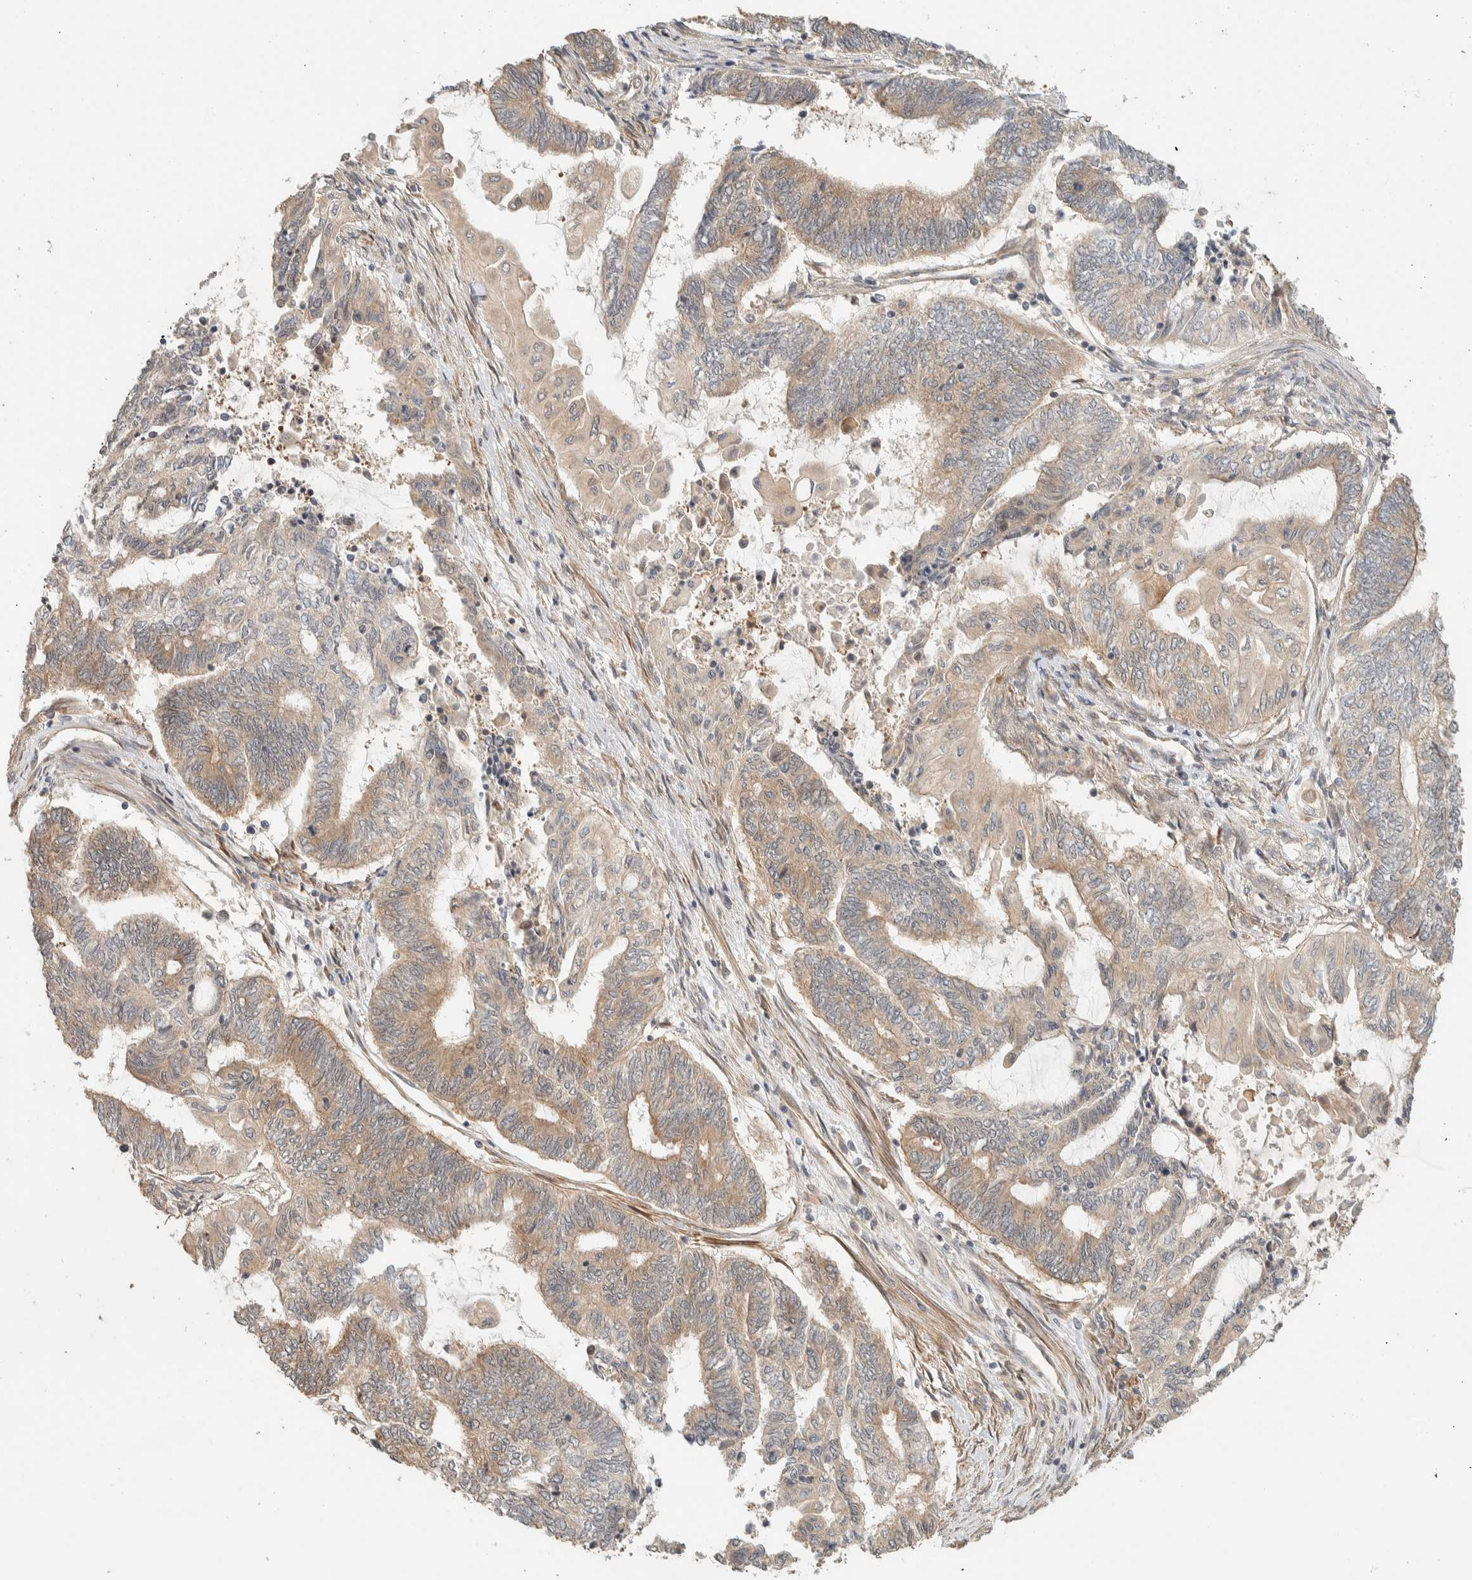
{"staining": {"intensity": "moderate", "quantity": "25%-75%", "location": "cytoplasmic/membranous"}, "tissue": "endometrial cancer", "cell_type": "Tumor cells", "image_type": "cancer", "snomed": [{"axis": "morphology", "description": "Adenocarcinoma, NOS"}, {"axis": "topography", "description": "Uterus"}, {"axis": "topography", "description": "Endometrium"}], "caption": "Human adenocarcinoma (endometrial) stained with a protein marker exhibits moderate staining in tumor cells.", "gene": "ADSS2", "patient": {"sex": "female", "age": 70}}